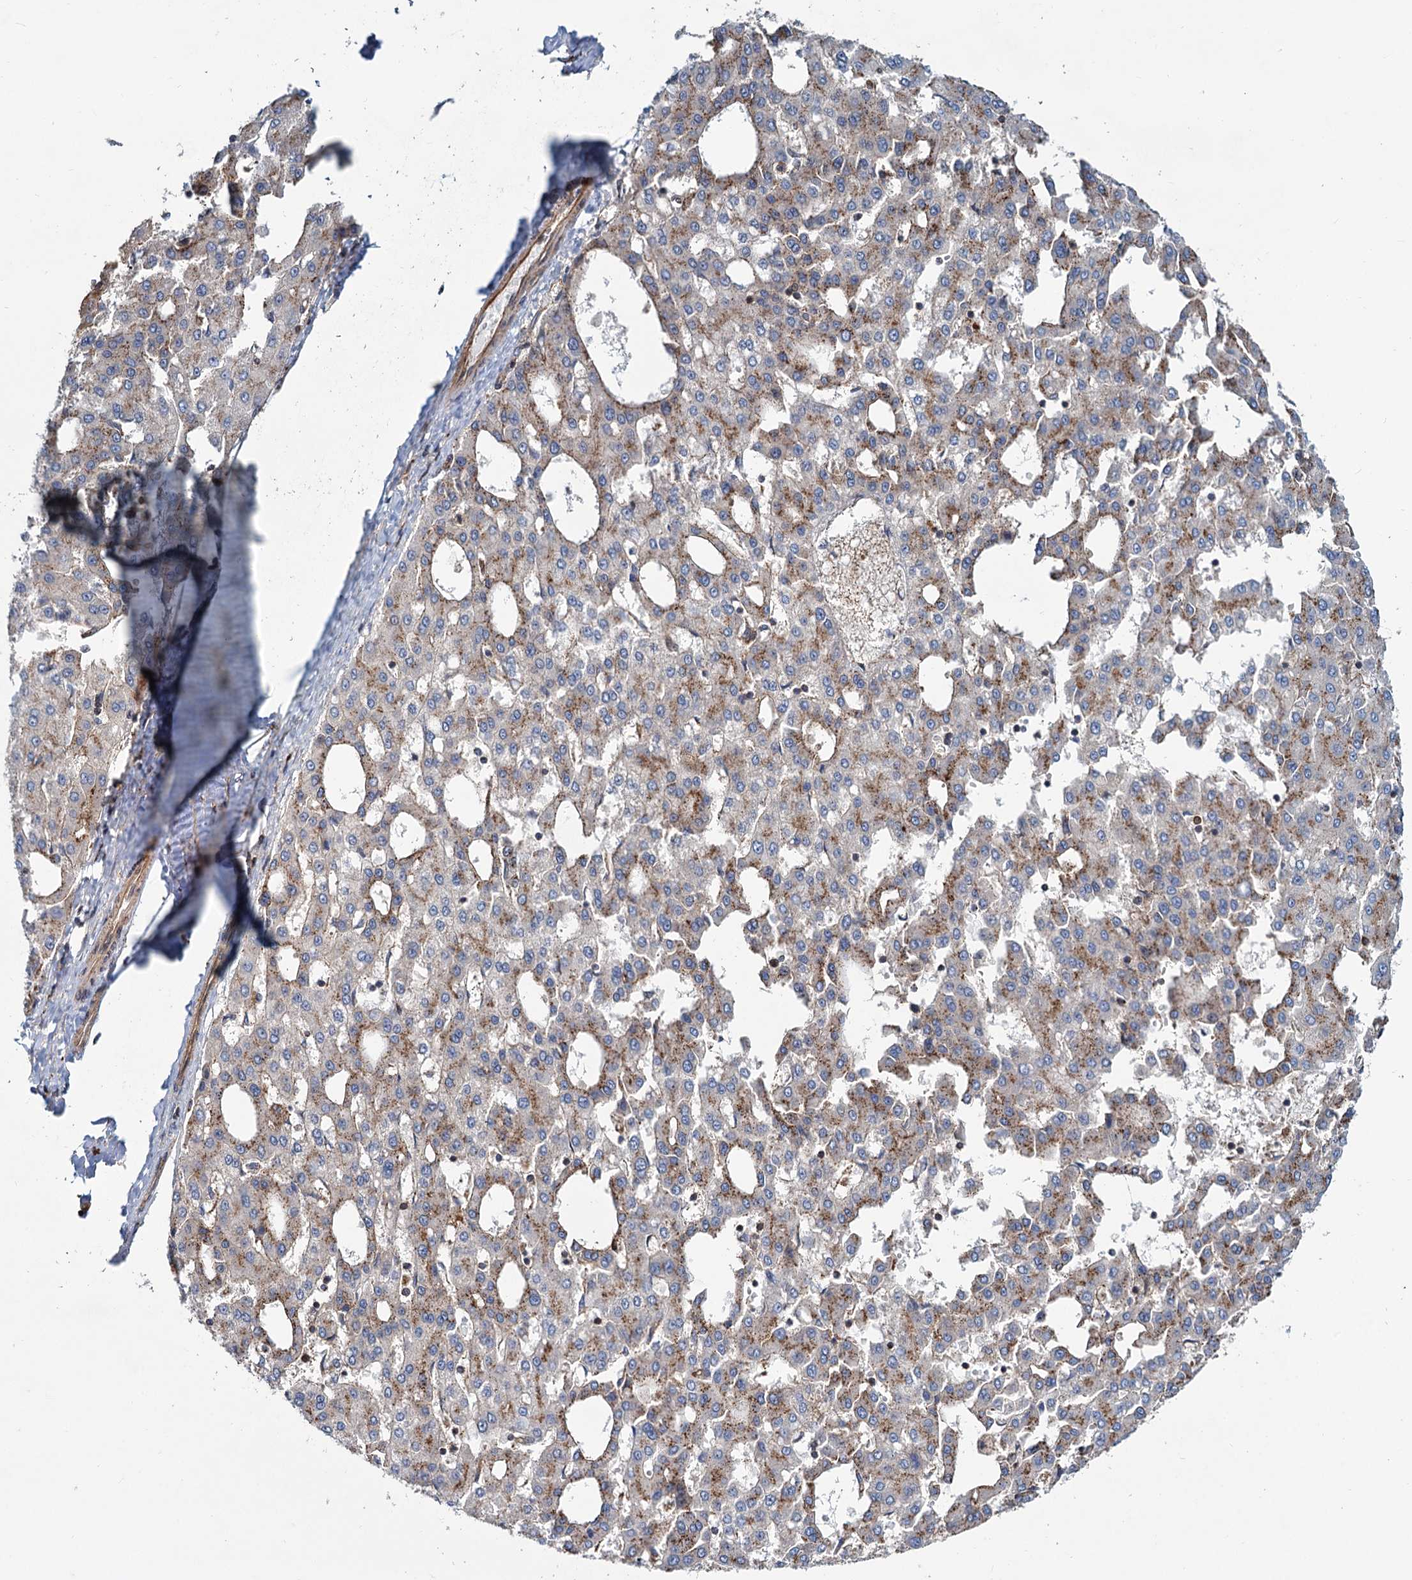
{"staining": {"intensity": "moderate", "quantity": "25%-75%", "location": "cytoplasmic/membranous"}, "tissue": "liver cancer", "cell_type": "Tumor cells", "image_type": "cancer", "snomed": [{"axis": "morphology", "description": "Carcinoma, Hepatocellular, NOS"}, {"axis": "topography", "description": "Liver"}], "caption": "Liver cancer stained with DAB IHC shows medium levels of moderate cytoplasmic/membranous expression in approximately 25%-75% of tumor cells.", "gene": "PSEN1", "patient": {"sex": "male", "age": 47}}